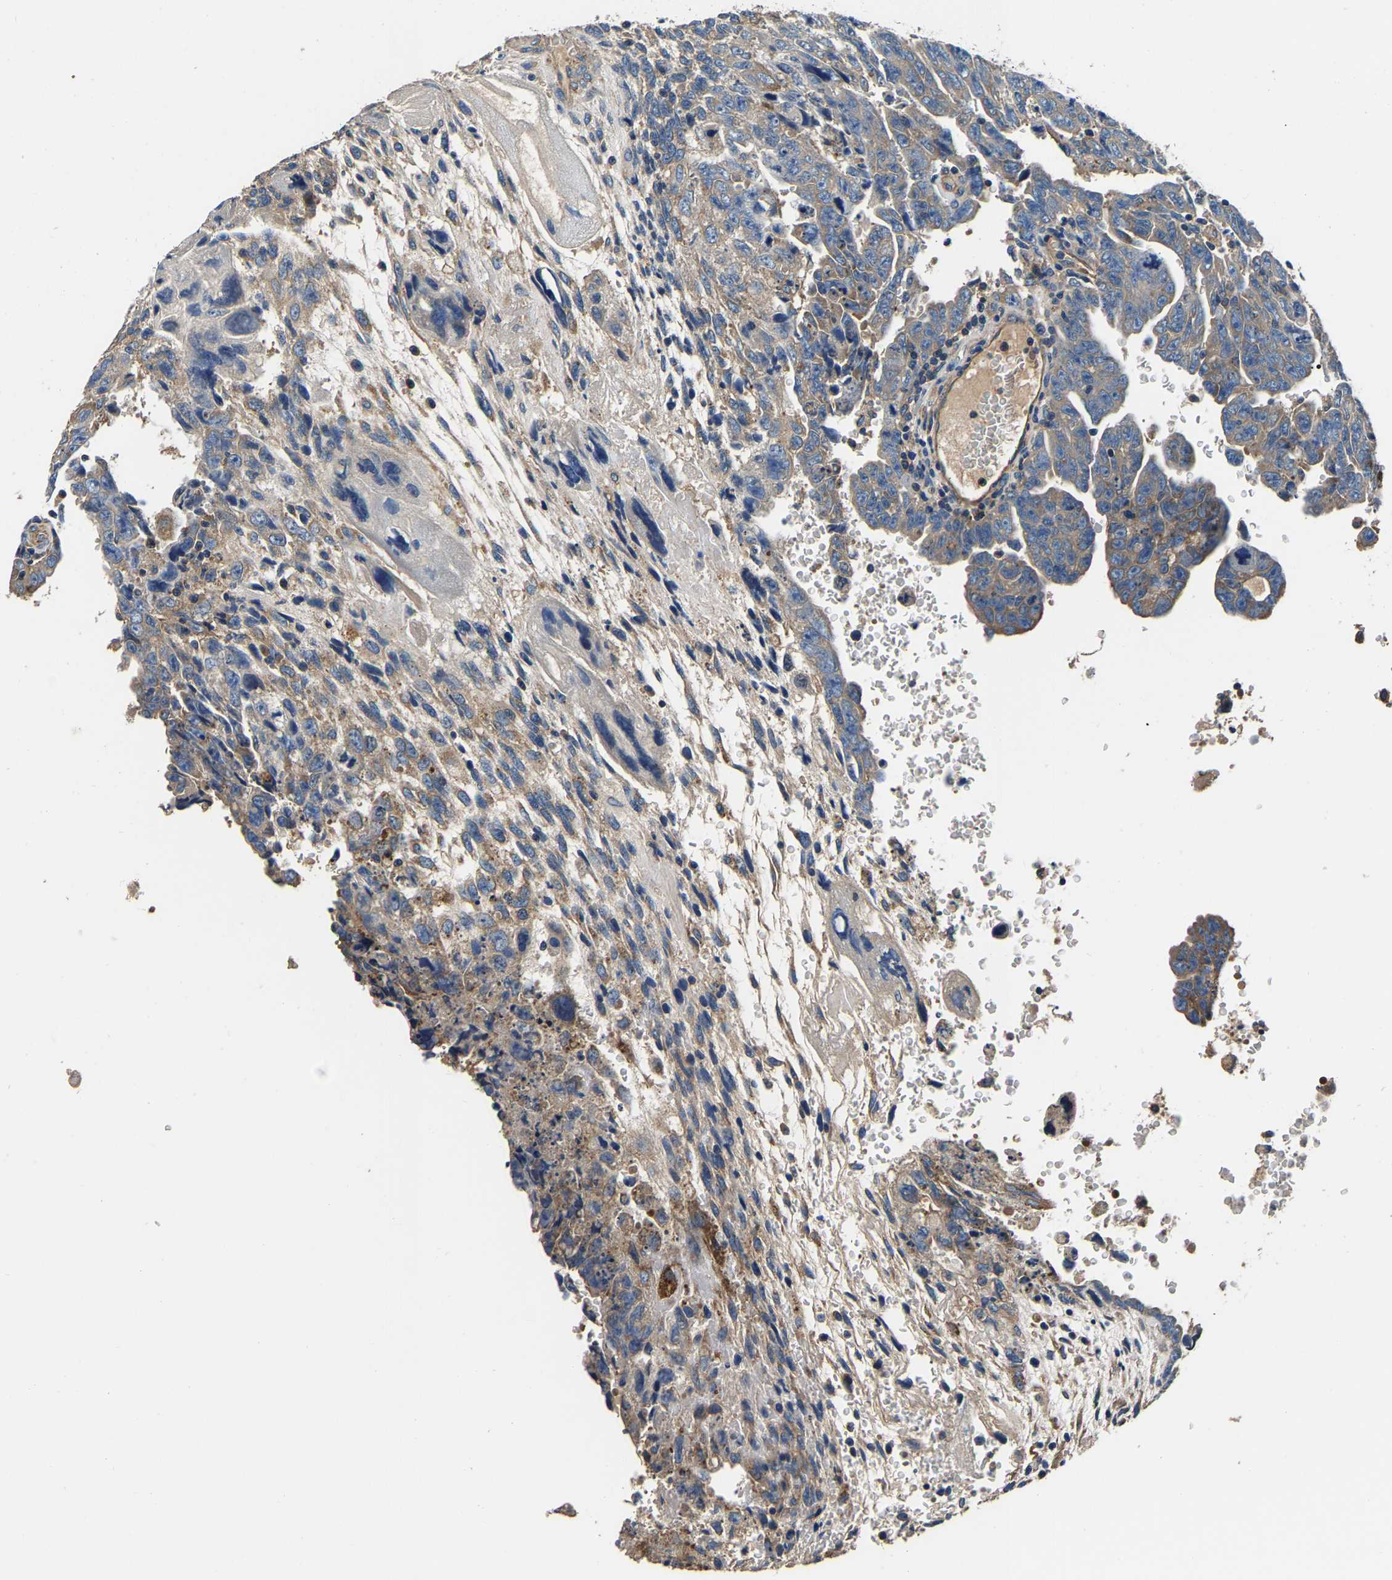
{"staining": {"intensity": "moderate", "quantity": "<25%", "location": "cytoplasmic/membranous"}, "tissue": "testis cancer", "cell_type": "Tumor cells", "image_type": "cancer", "snomed": [{"axis": "morphology", "description": "Carcinoma, Embryonal, NOS"}, {"axis": "topography", "description": "Testis"}], "caption": "Protein expression analysis of testis cancer shows moderate cytoplasmic/membranous positivity in approximately <25% of tumor cells.", "gene": "SH3GLB1", "patient": {"sex": "male", "age": 28}}